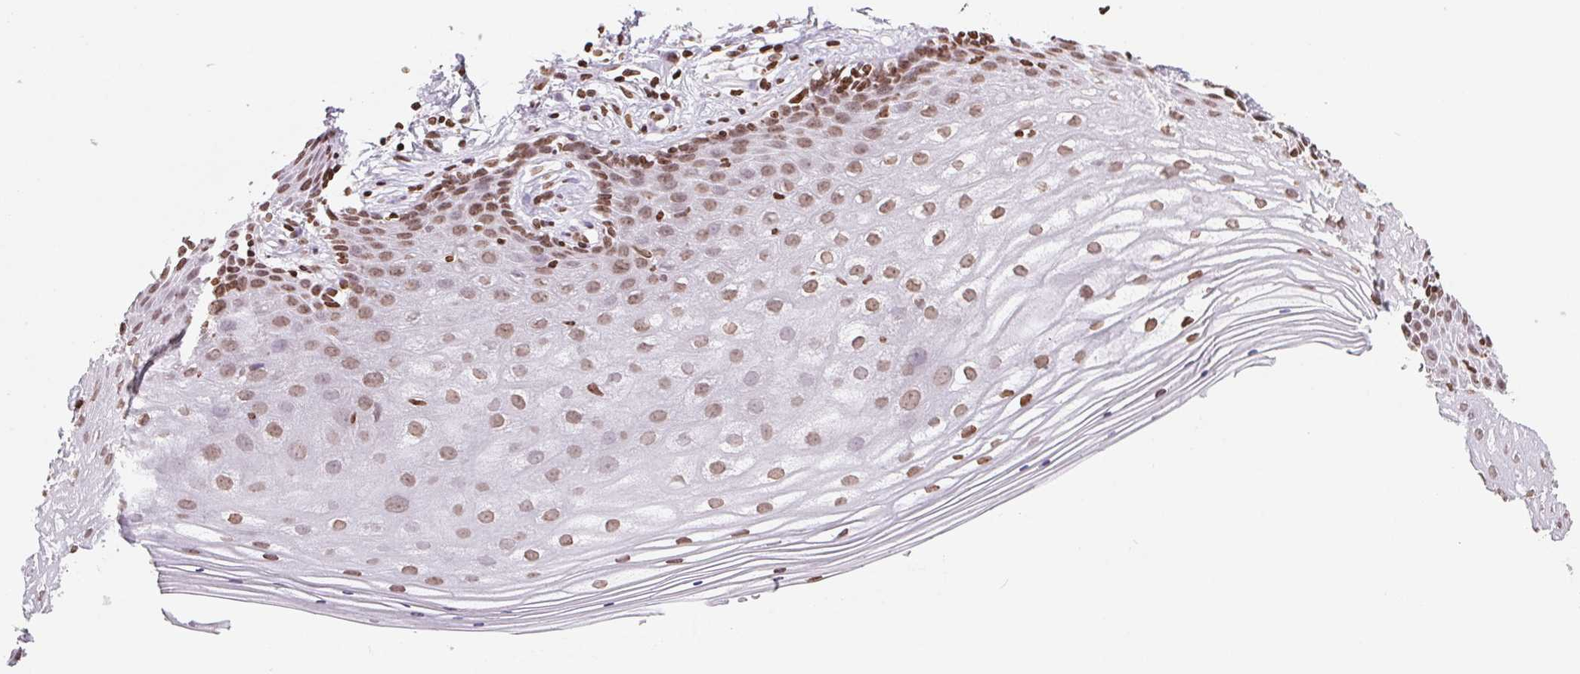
{"staining": {"intensity": "moderate", "quantity": ">75%", "location": "nuclear"}, "tissue": "vagina", "cell_type": "Squamous epithelial cells", "image_type": "normal", "snomed": [{"axis": "morphology", "description": "Normal tissue, NOS"}, {"axis": "topography", "description": "Vagina"}], "caption": "Vagina stained for a protein (brown) shows moderate nuclear positive expression in about >75% of squamous epithelial cells.", "gene": "SMIM12", "patient": {"sex": "female", "age": 42}}